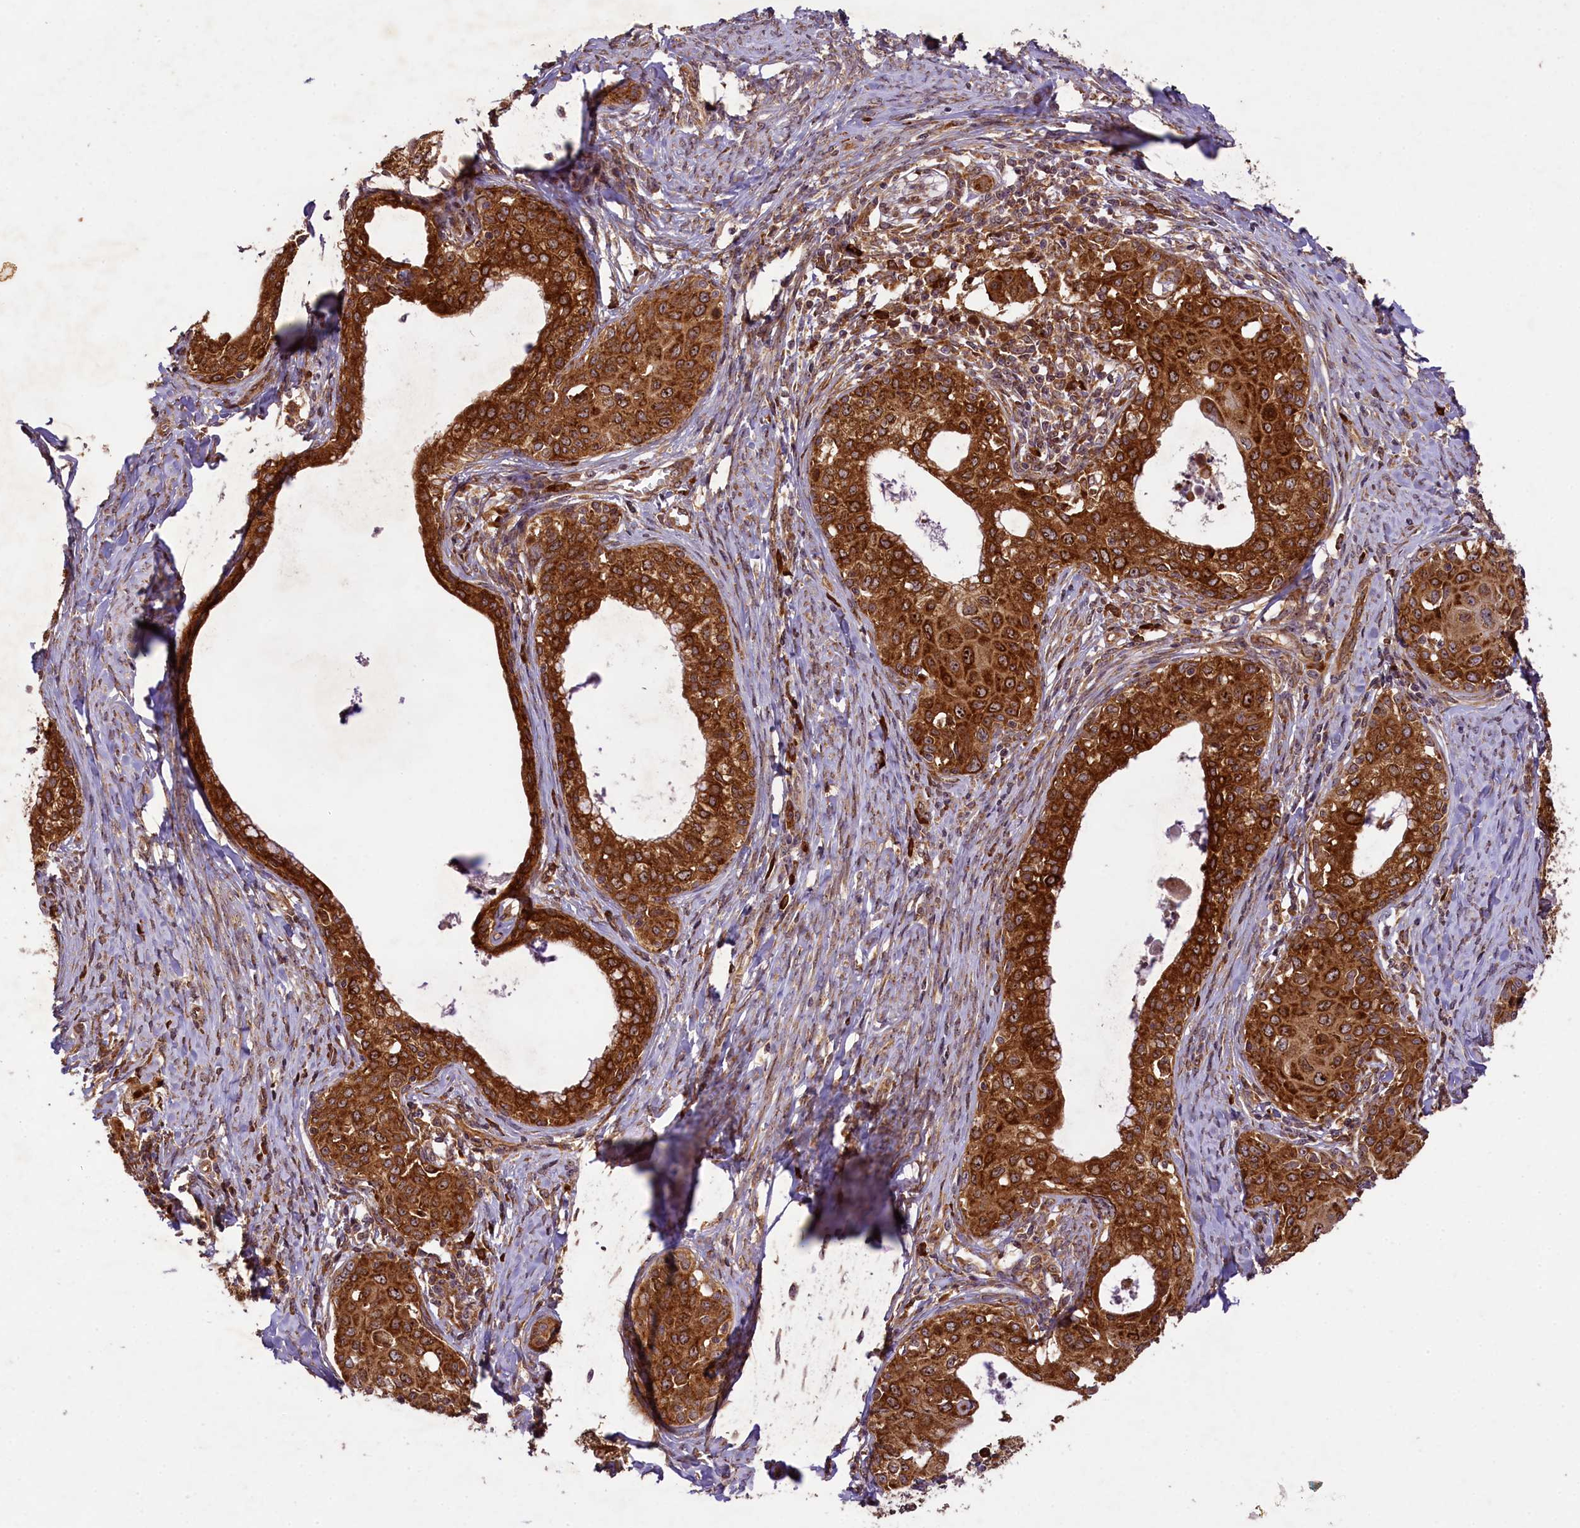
{"staining": {"intensity": "strong", "quantity": ">75%", "location": "cytoplasmic/membranous"}, "tissue": "cervical cancer", "cell_type": "Tumor cells", "image_type": "cancer", "snomed": [{"axis": "morphology", "description": "Squamous cell carcinoma, NOS"}, {"axis": "morphology", "description": "Adenocarcinoma, NOS"}, {"axis": "topography", "description": "Cervix"}], "caption": "IHC micrograph of human cervical cancer (squamous cell carcinoma) stained for a protein (brown), which displays high levels of strong cytoplasmic/membranous staining in about >75% of tumor cells.", "gene": "LARP4", "patient": {"sex": "female", "age": 52}}